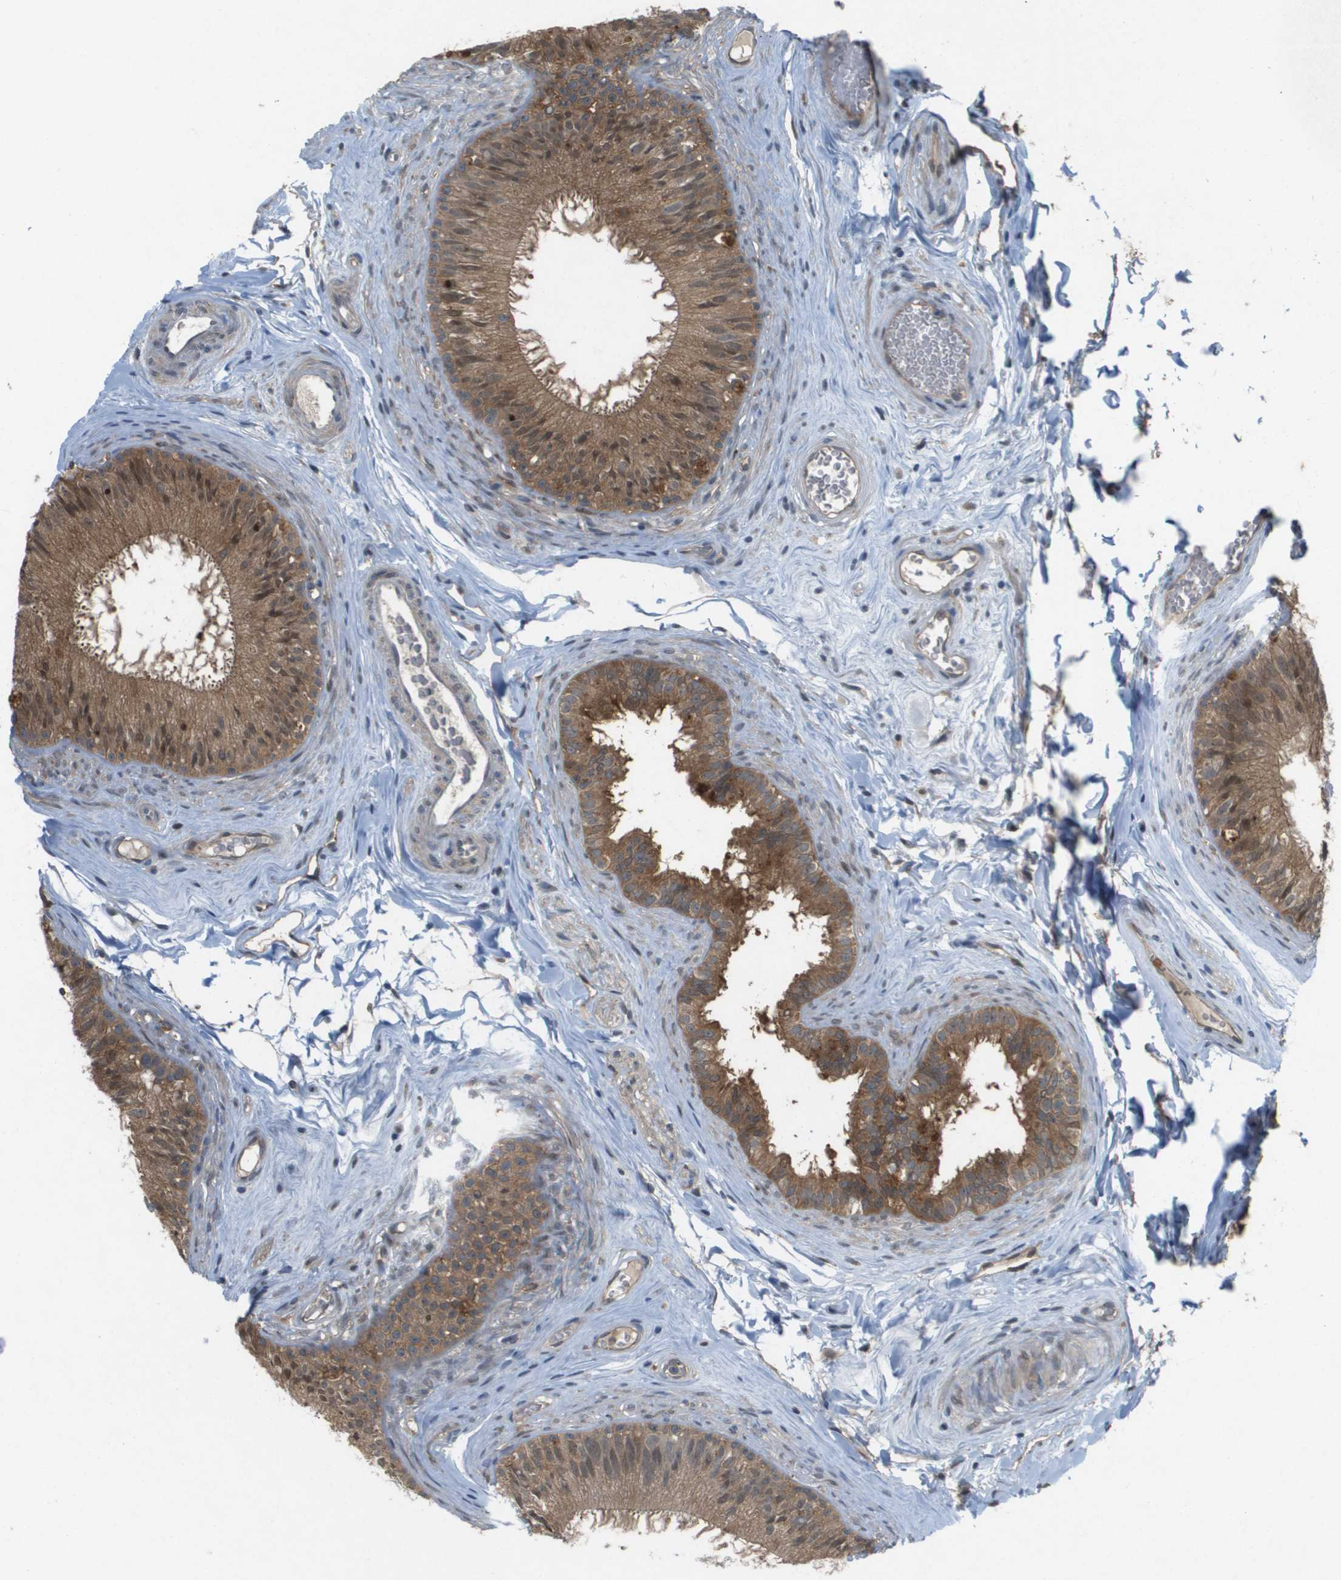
{"staining": {"intensity": "moderate", "quantity": ">75%", "location": "cytoplasmic/membranous"}, "tissue": "epididymis", "cell_type": "Glandular cells", "image_type": "normal", "snomed": [{"axis": "morphology", "description": "Normal tissue, NOS"}, {"axis": "topography", "description": "Testis"}, {"axis": "topography", "description": "Epididymis"}], "caption": "The histopathology image shows immunohistochemical staining of benign epididymis. There is moderate cytoplasmic/membranous positivity is seen in approximately >75% of glandular cells.", "gene": "PALD1", "patient": {"sex": "male", "age": 36}}